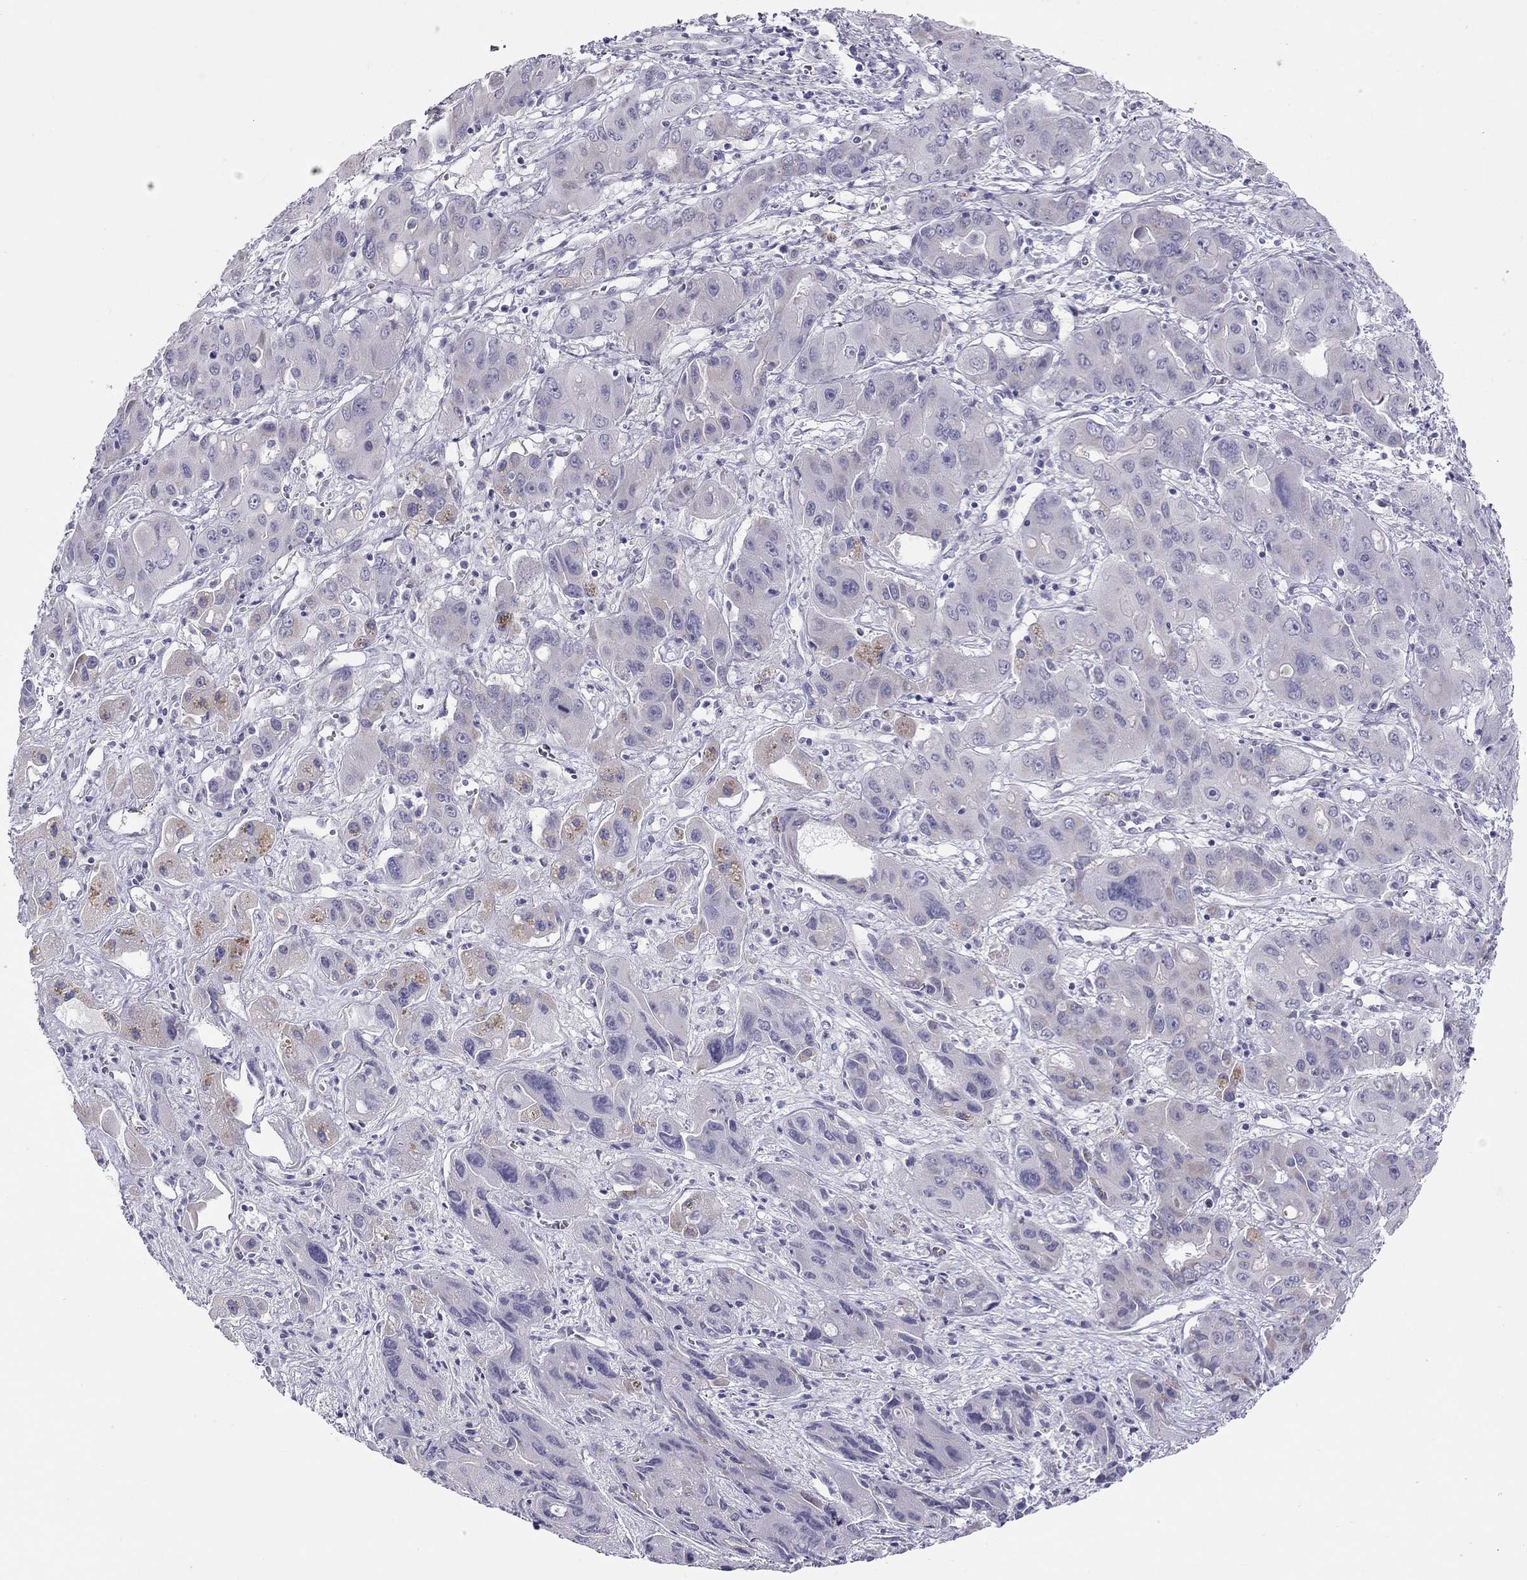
{"staining": {"intensity": "negative", "quantity": "none", "location": "none"}, "tissue": "liver cancer", "cell_type": "Tumor cells", "image_type": "cancer", "snomed": [{"axis": "morphology", "description": "Cholangiocarcinoma"}, {"axis": "topography", "description": "Liver"}], "caption": "Immunohistochemistry (IHC) of human liver cancer (cholangiocarcinoma) shows no positivity in tumor cells.", "gene": "KCNV2", "patient": {"sex": "male", "age": 67}}